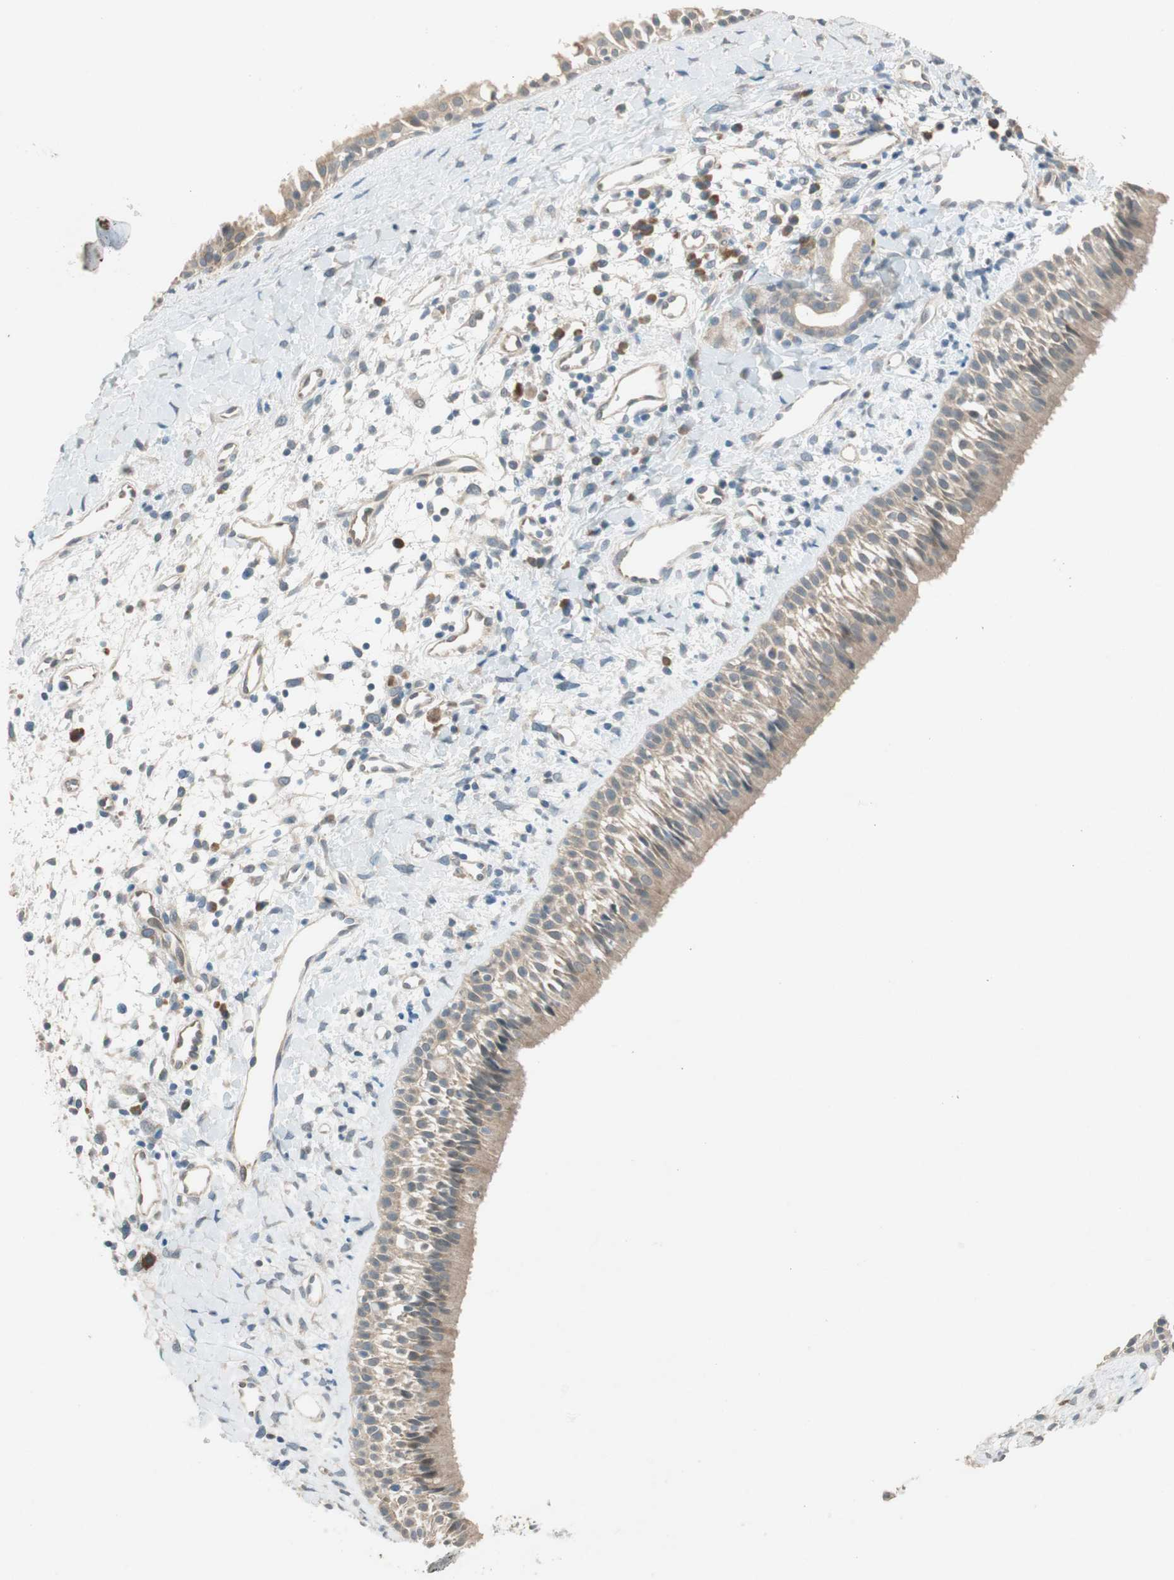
{"staining": {"intensity": "moderate", "quantity": ">75%", "location": "cytoplasmic/membranous"}, "tissue": "nasopharynx", "cell_type": "Respiratory epithelial cells", "image_type": "normal", "snomed": [{"axis": "morphology", "description": "Normal tissue, NOS"}, {"axis": "topography", "description": "Nasopharynx"}], "caption": "A brown stain labels moderate cytoplasmic/membranous expression of a protein in respiratory epithelial cells of normal human nasopharynx.", "gene": "NCLN", "patient": {"sex": "male", "age": 22}}